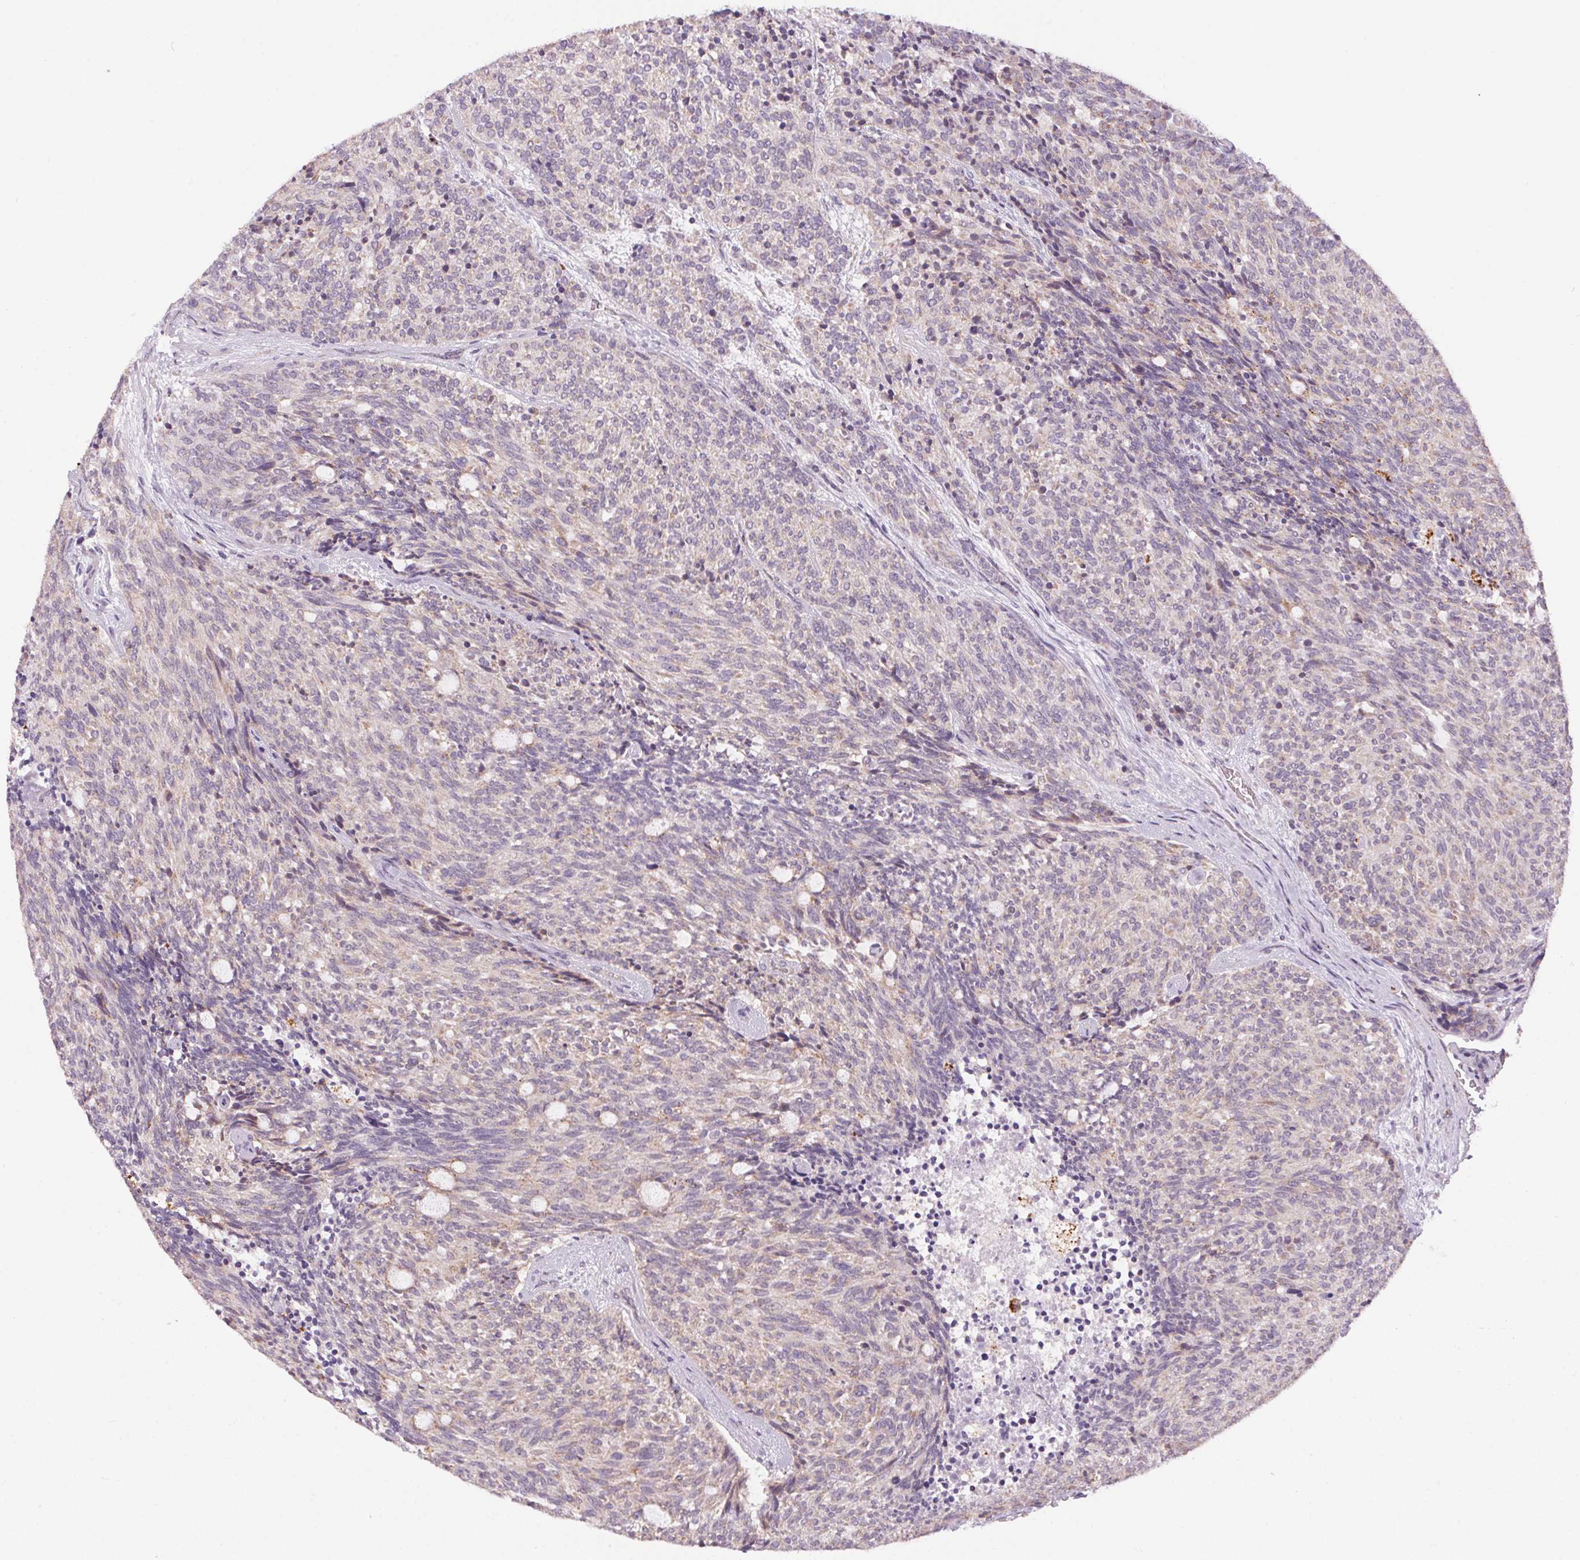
{"staining": {"intensity": "weak", "quantity": "<25%", "location": "cytoplasmic/membranous"}, "tissue": "carcinoid", "cell_type": "Tumor cells", "image_type": "cancer", "snomed": [{"axis": "morphology", "description": "Carcinoid, malignant, NOS"}, {"axis": "topography", "description": "Pancreas"}], "caption": "The photomicrograph demonstrates no significant positivity in tumor cells of carcinoid.", "gene": "ADH5", "patient": {"sex": "female", "age": 54}}